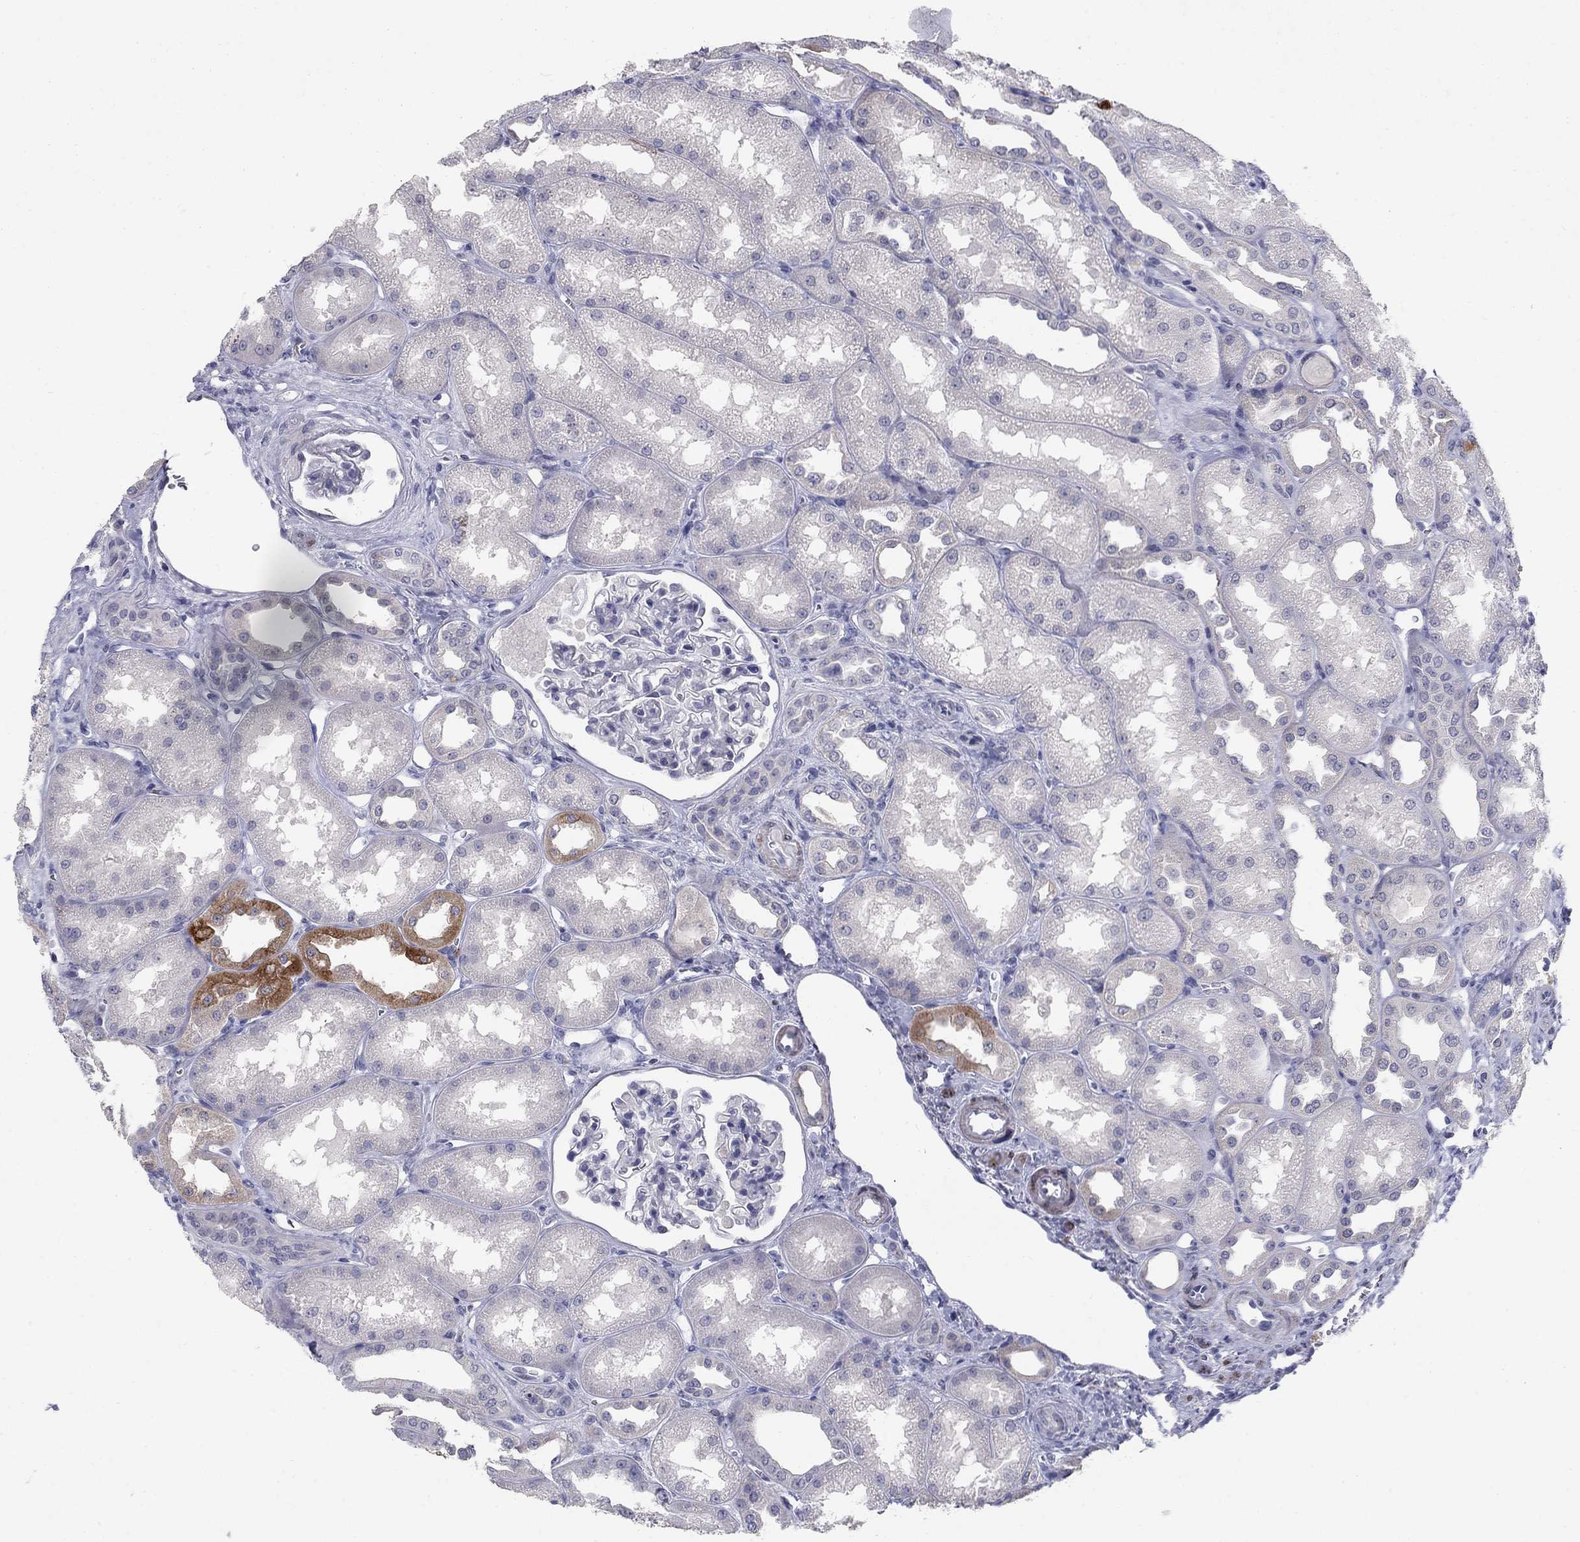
{"staining": {"intensity": "negative", "quantity": "none", "location": "none"}, "tissue": "kidney", "cell_type": "Cells in glomeruli", "image_type": "normal", "snomed": [{"axis": "morphology", "description": "Normal tissue, NOS"}, {"axis": "topography", "description": "Kidney"}], "caption": "Photomicrograph shows no significant protein staining in cells in glomeruli of normal kidney. (DAB (3,3'-diaminobenzidine) immunohistochemistry (IHC) with hematoxylin counter stain).", "gene": "NTRK2", "patient": {"sex": "male", "age": 61}}